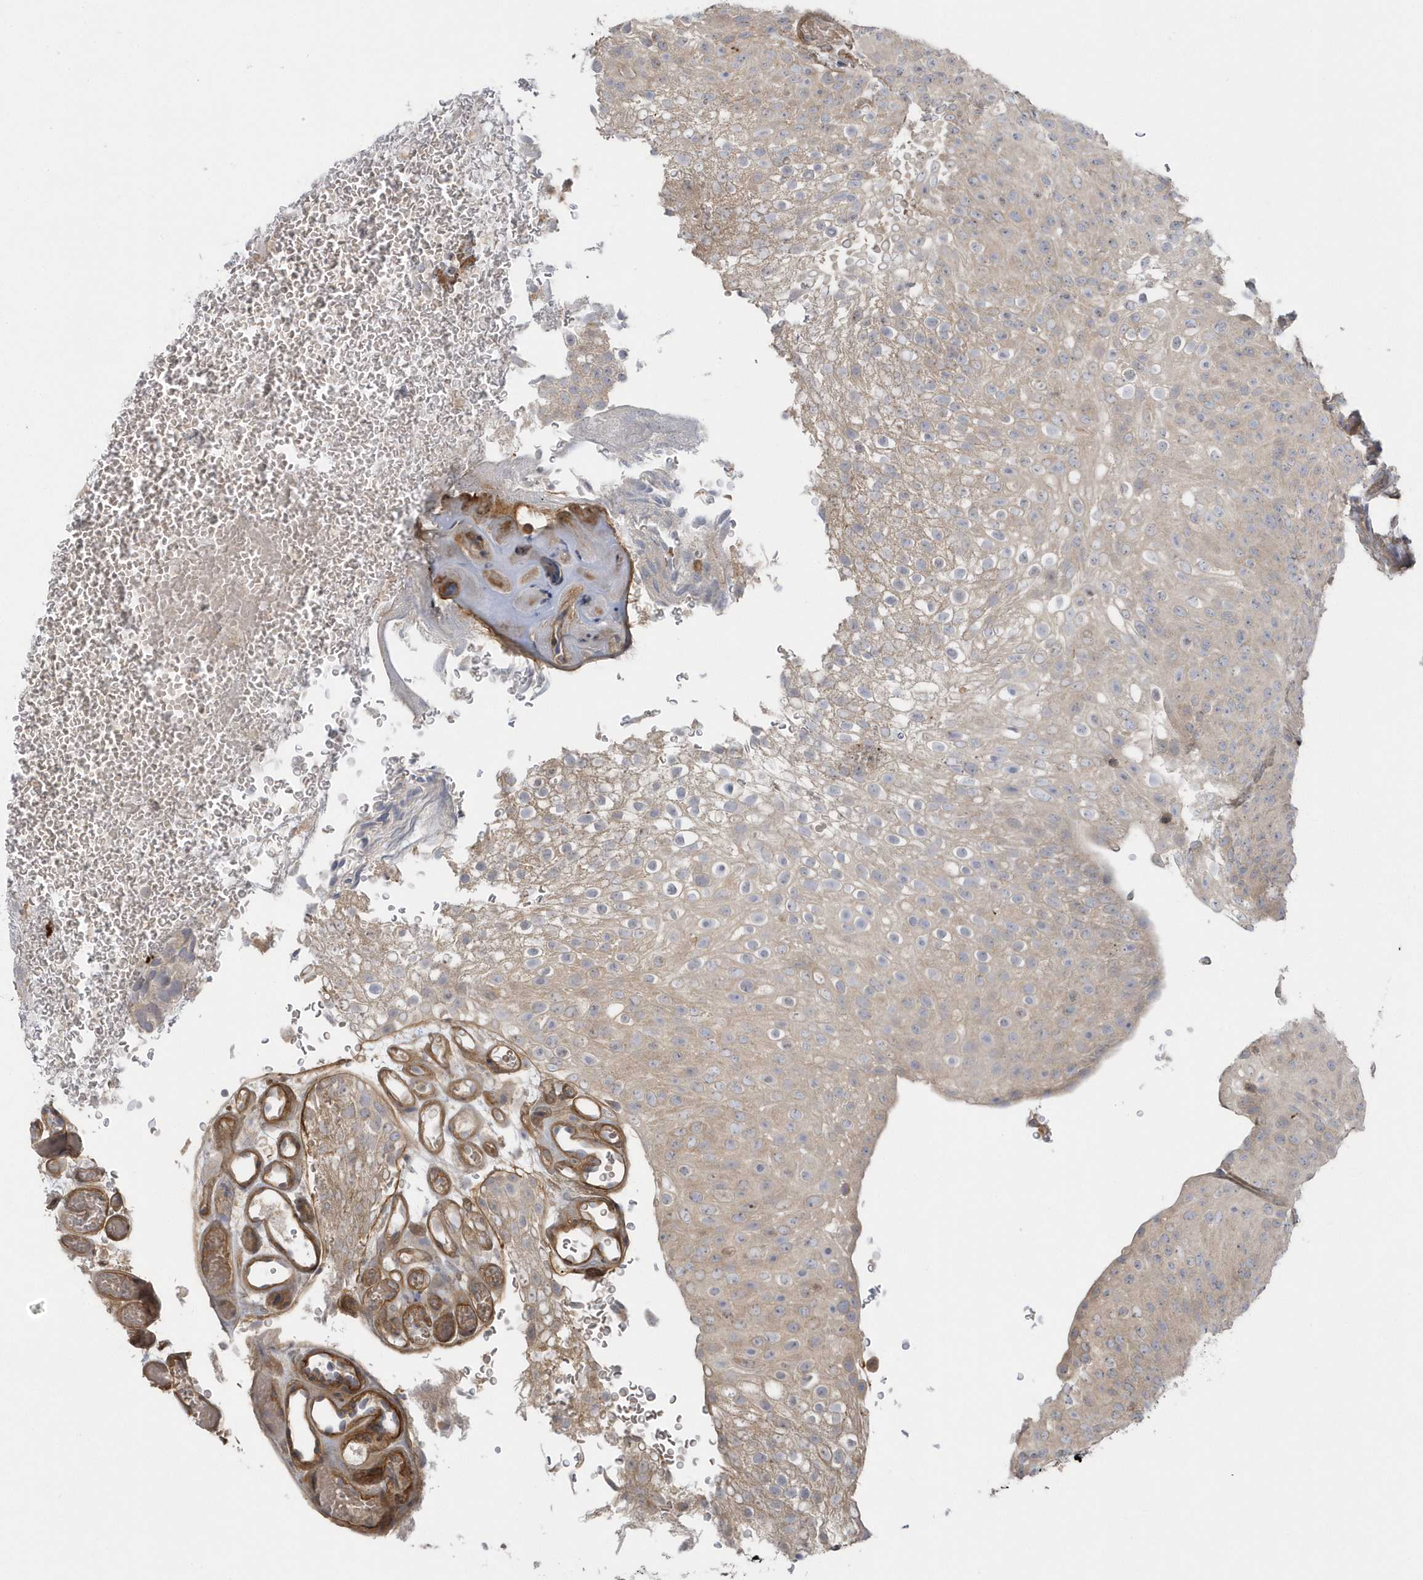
{"staining": {"intensity": "weak", "quantity": "<25%", "location": "cytoplasmic/membranous"}, "tissue": "urothelial cancer", "cell_type": "Tumor cells", "image_type": "cancer", "snomed": [{"axis": "morphology", "description": "Urothelial carcinoma, Low grade"}, {"axis": "topography", "description": "Urinary bladder"}], "caption": "Immunohistochemistry of low-grade urothelial carcinoma reveals no positivity in tumor cells.", "gene": "ACTR1A", "patient": {"sex": "male", "age": 78}}